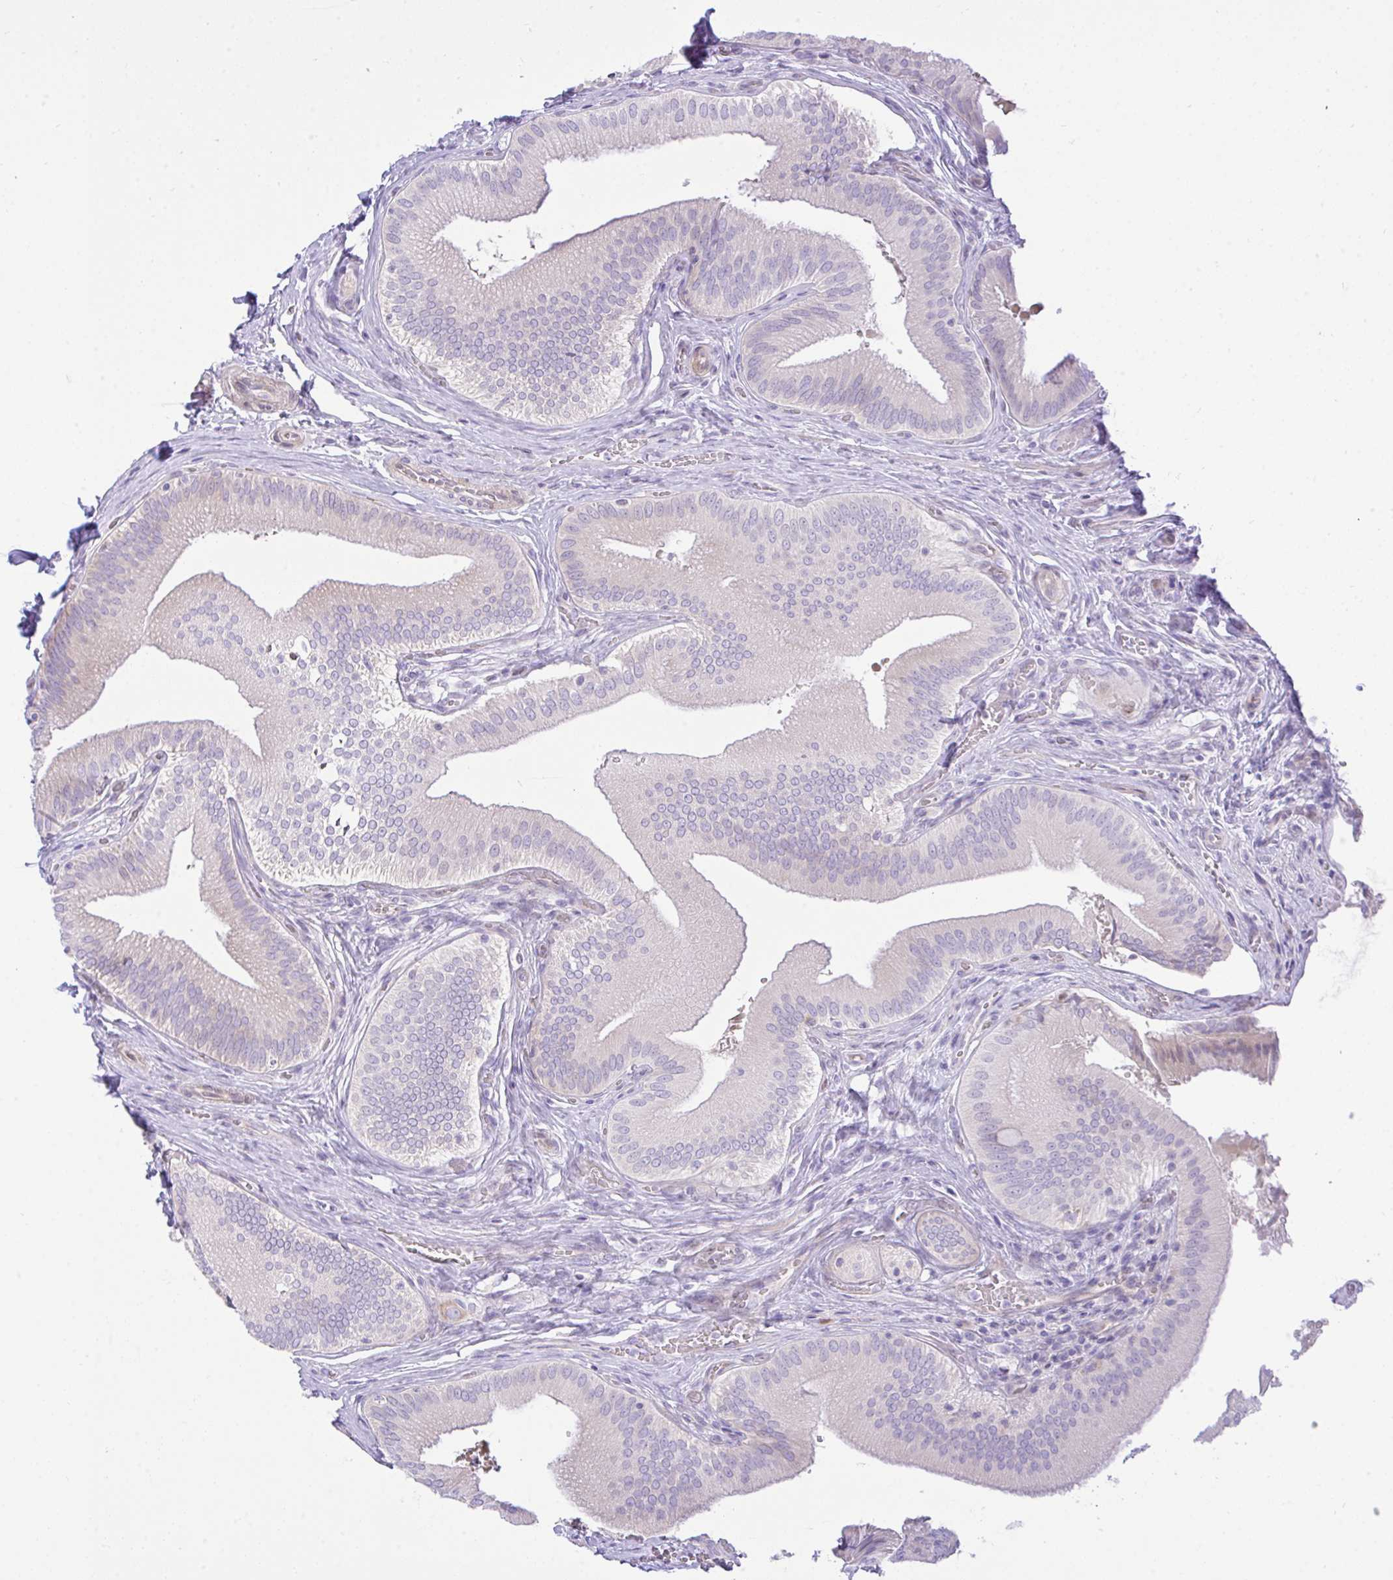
{"staining": {"intensity": "weak", "quantity": "<25%", "location": "cytoplasmic/membranous"}, "tissue": "gallbladder", "cell_type": "Glandular cells", "image_type": "normal", "snomed": [{"axis": "morphology", "description": "Normal tissue, NOS"}, {"axis": "topography", "description": "Gallbladder"}], "caption": "The IHC photomicrograph has no significant staining in glandular cells of gallbladder. (IHC, brightfield microscopy, high magnification).", "gene": "EEF1A1", "patient": {"sex": "male", "age": 17}}